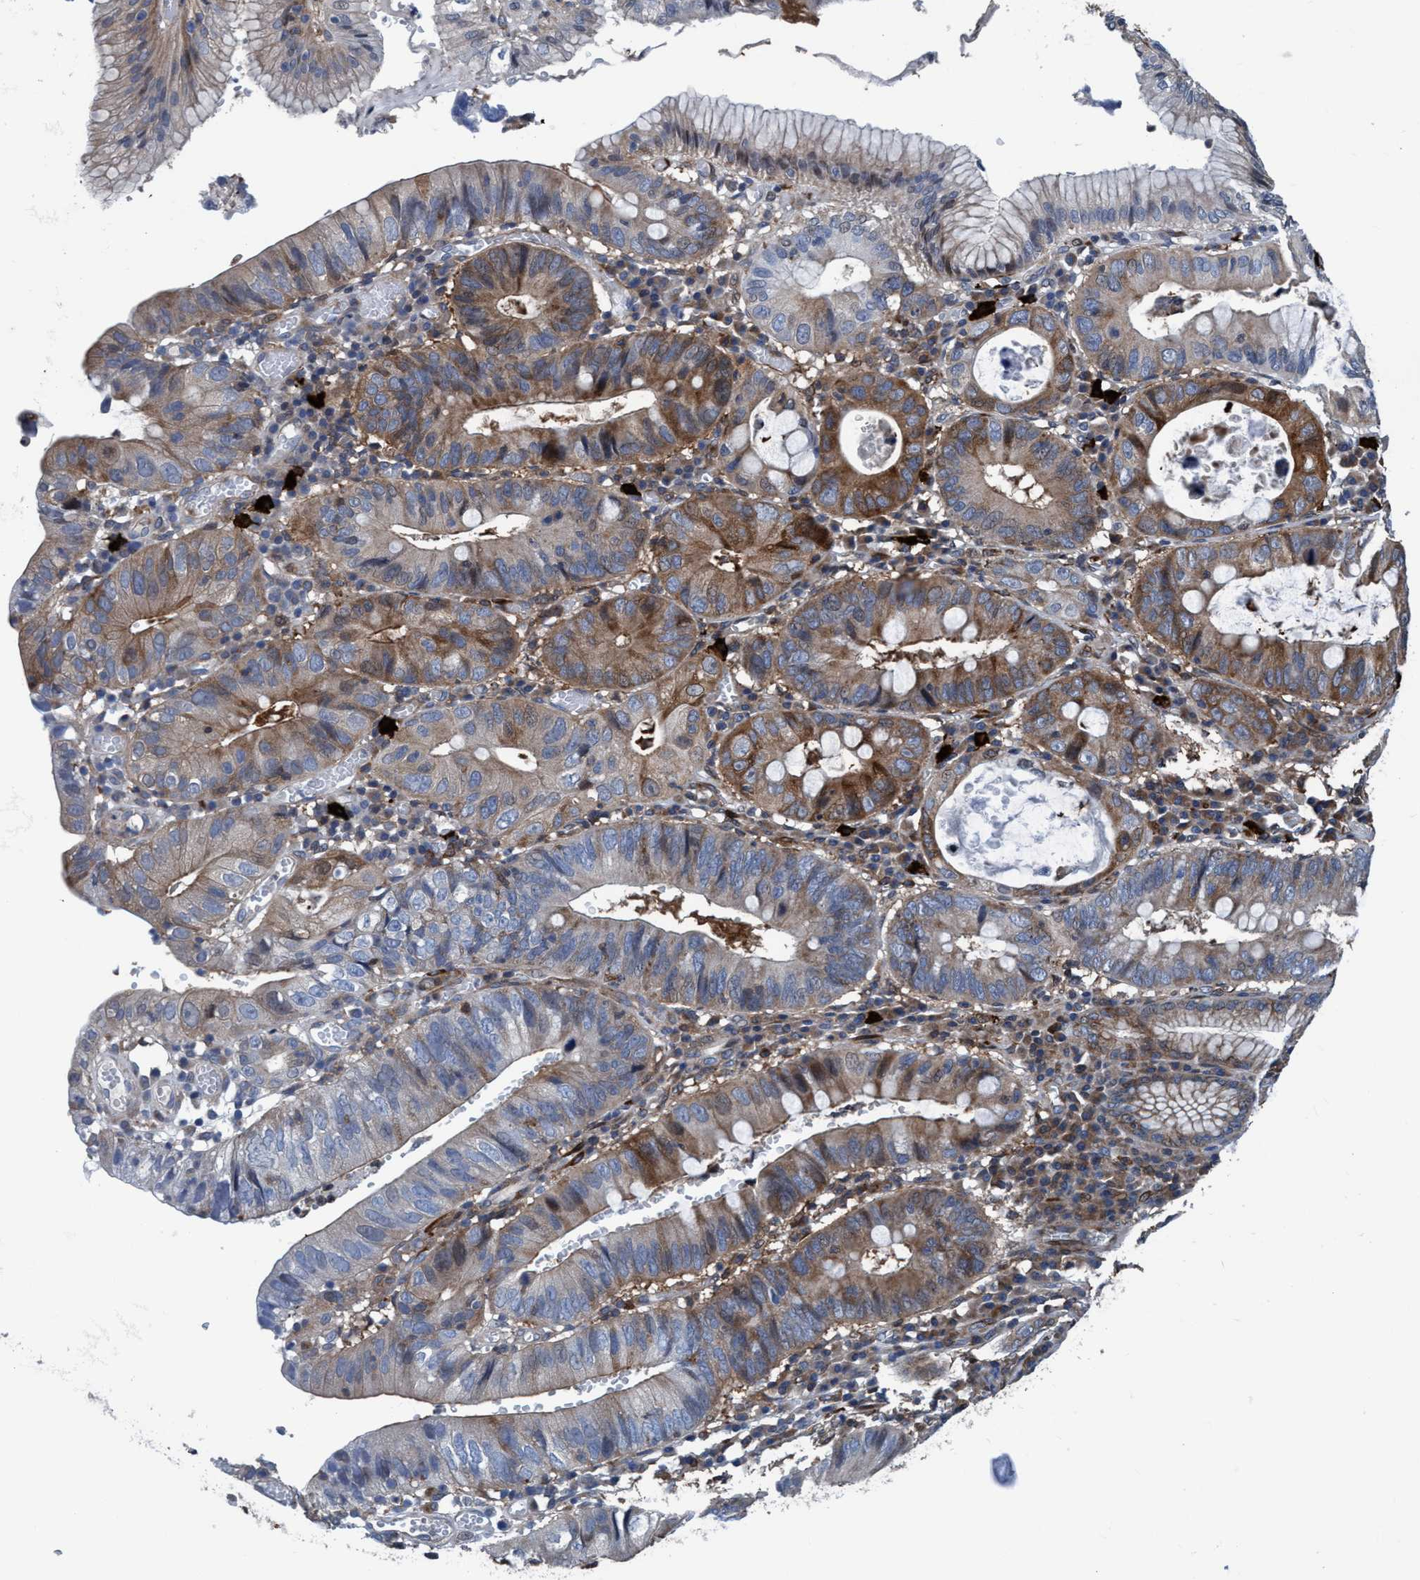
{"staining": {"intensity": "moderate", "quantity": ">75%", "location": "cytoplasmic/membranous"}, "tissue": "stomach cancer", "cell_type": "Tumor cells", "image_type": "cancer", "snomed": [{"axis": "morphology", "description": "Adenocarcinoma, NOS"}, {"axis": "topography", "description": "Stomach"}], "caption": "Adenocarcinoma (stomach) tissue demonstrates moderate cytoplasmic/membranous positivity in approximately >75% of tumor cells, visualized by immunohistochemistry.", "gene": "NMT1", "patient": {"sex": "male", "age": 59}}